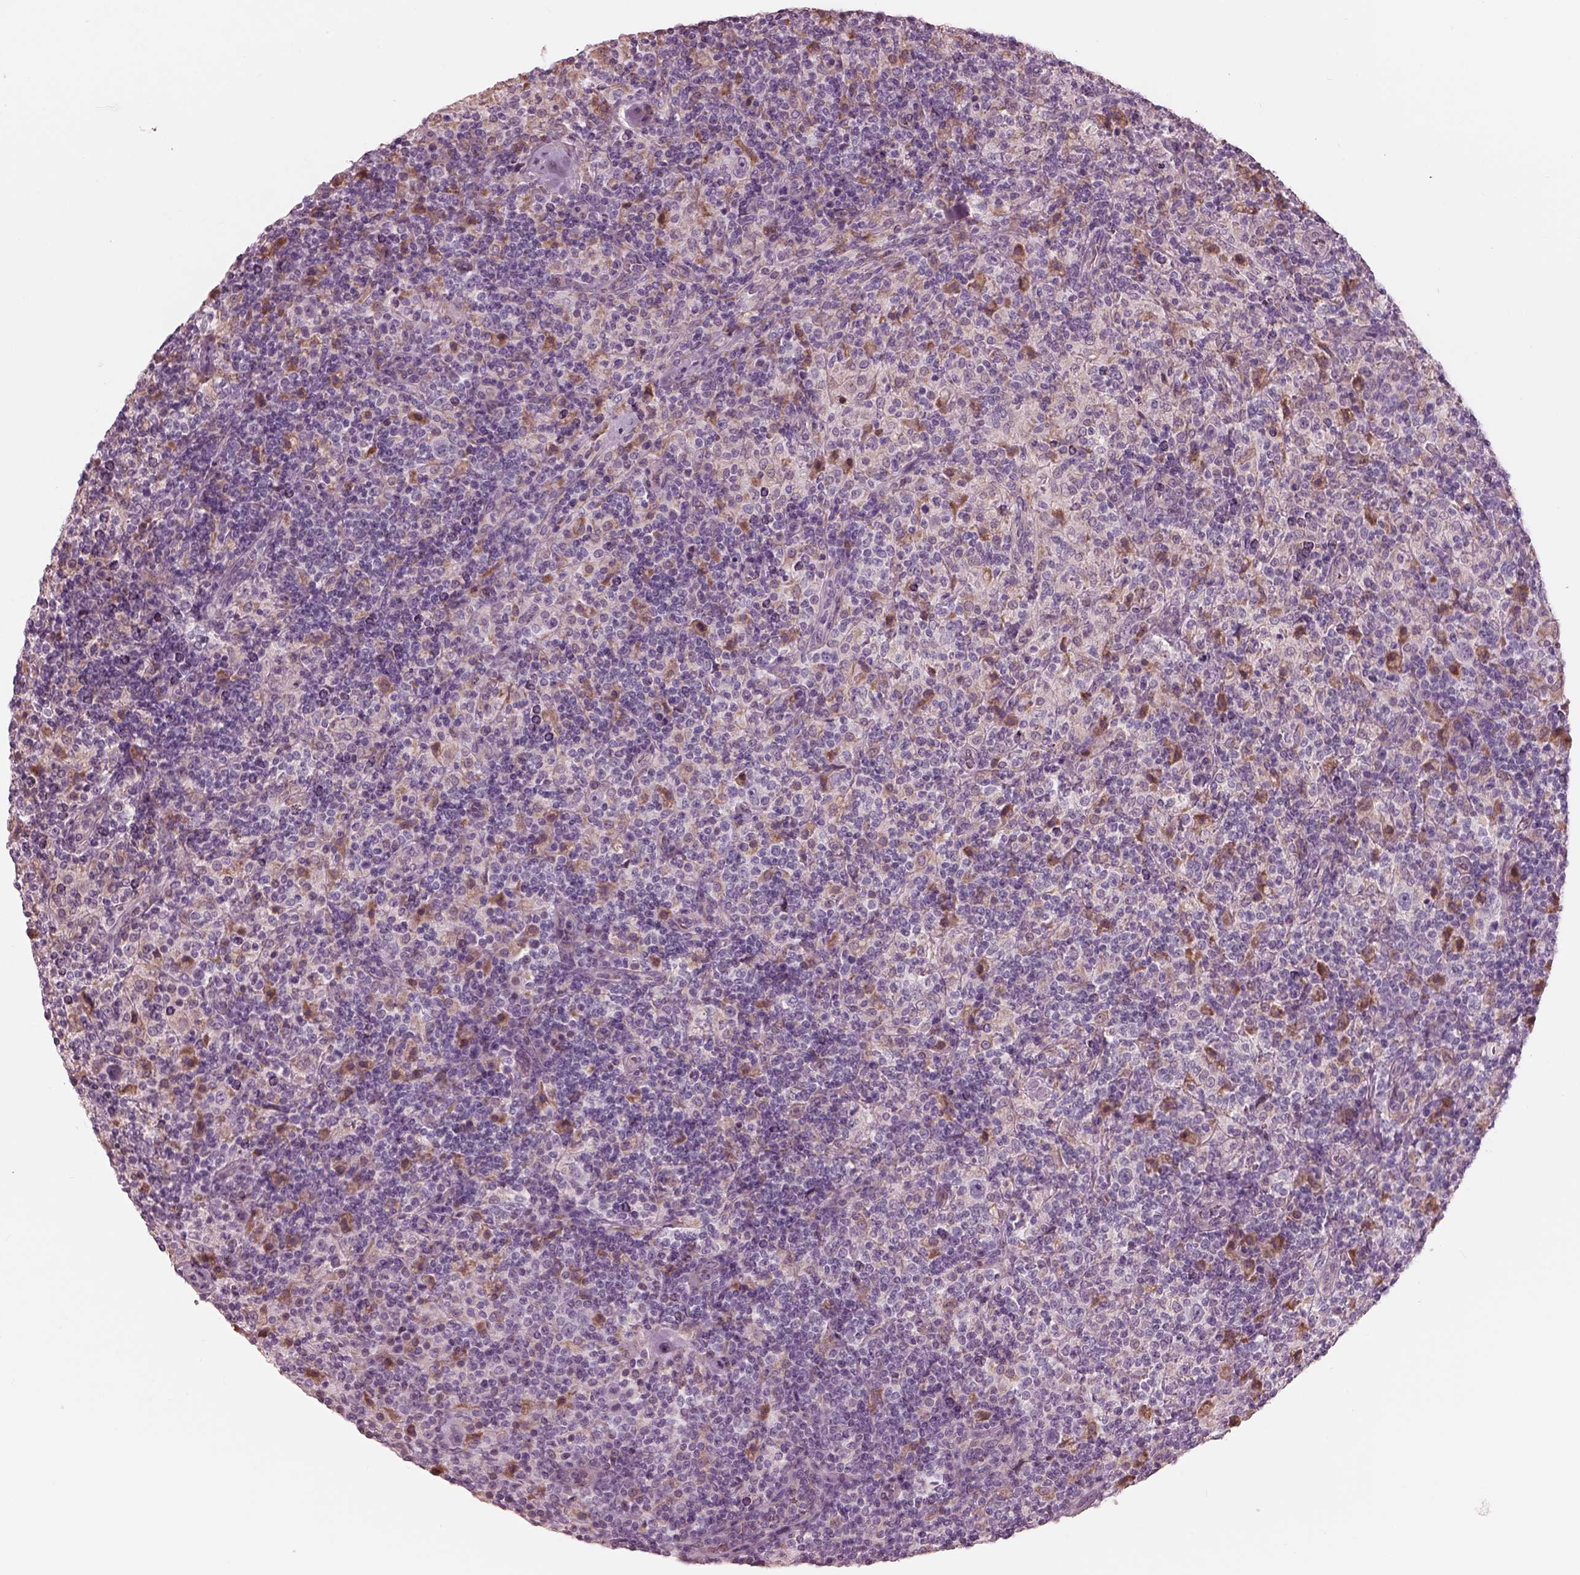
{"staining": {"intensity": "negative", "quantity": "none", "location": "none"}, "tissue": "lymphoma", "cell_type": "Tumor cells", "image_type": "cancer", "snomed": [{"axis": "morphology", "description": "Hodgkin's disease, NOS"}, {"axis": "topography", "description": "Lymph node"}], "caption": "Immunohistochemical staining of human lymphoma exhibits no significant positivity in tumor cells.", "gene": "CADM2", "patient": {"sex": "male", "age": 70}}